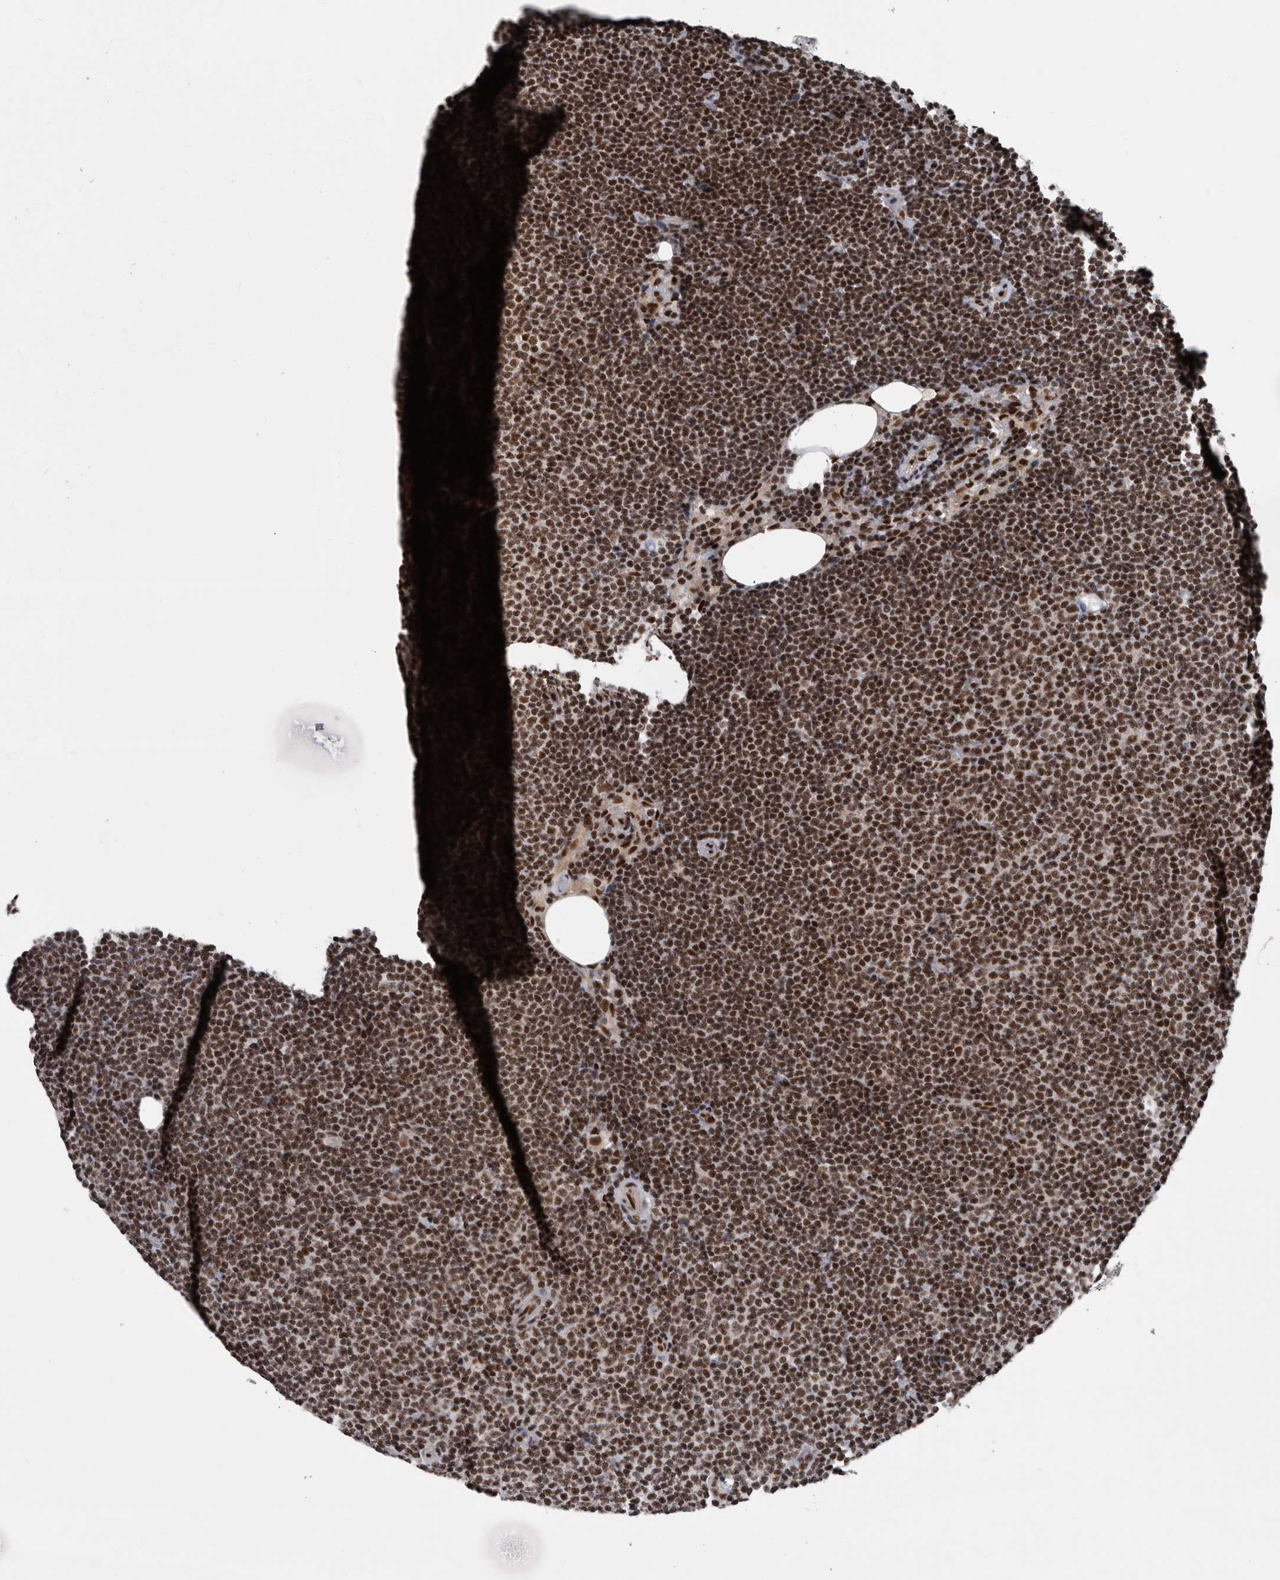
{"staining": {"intensity": "strong", "quantity": ">75%", "location": "nuclear"}, "tissue": "lymphoma", "cell_type": "Tumor cells", "image_type": "cancer", "snomed": [{"axis": "morphology", "description": "Malignant lymphoma, non-Hodgkin's type, Low grade"}, {"axis": "topography", "description": "Lymph node"}], "caption": "Low-grade malignant lymphoma, non-Hodgkin's type stained with a brown dye displays strong nuclear positive expression in about >75% of tumor cells.", "gene": "SENP7", "patient": {"sex": "female", "age": 53}}